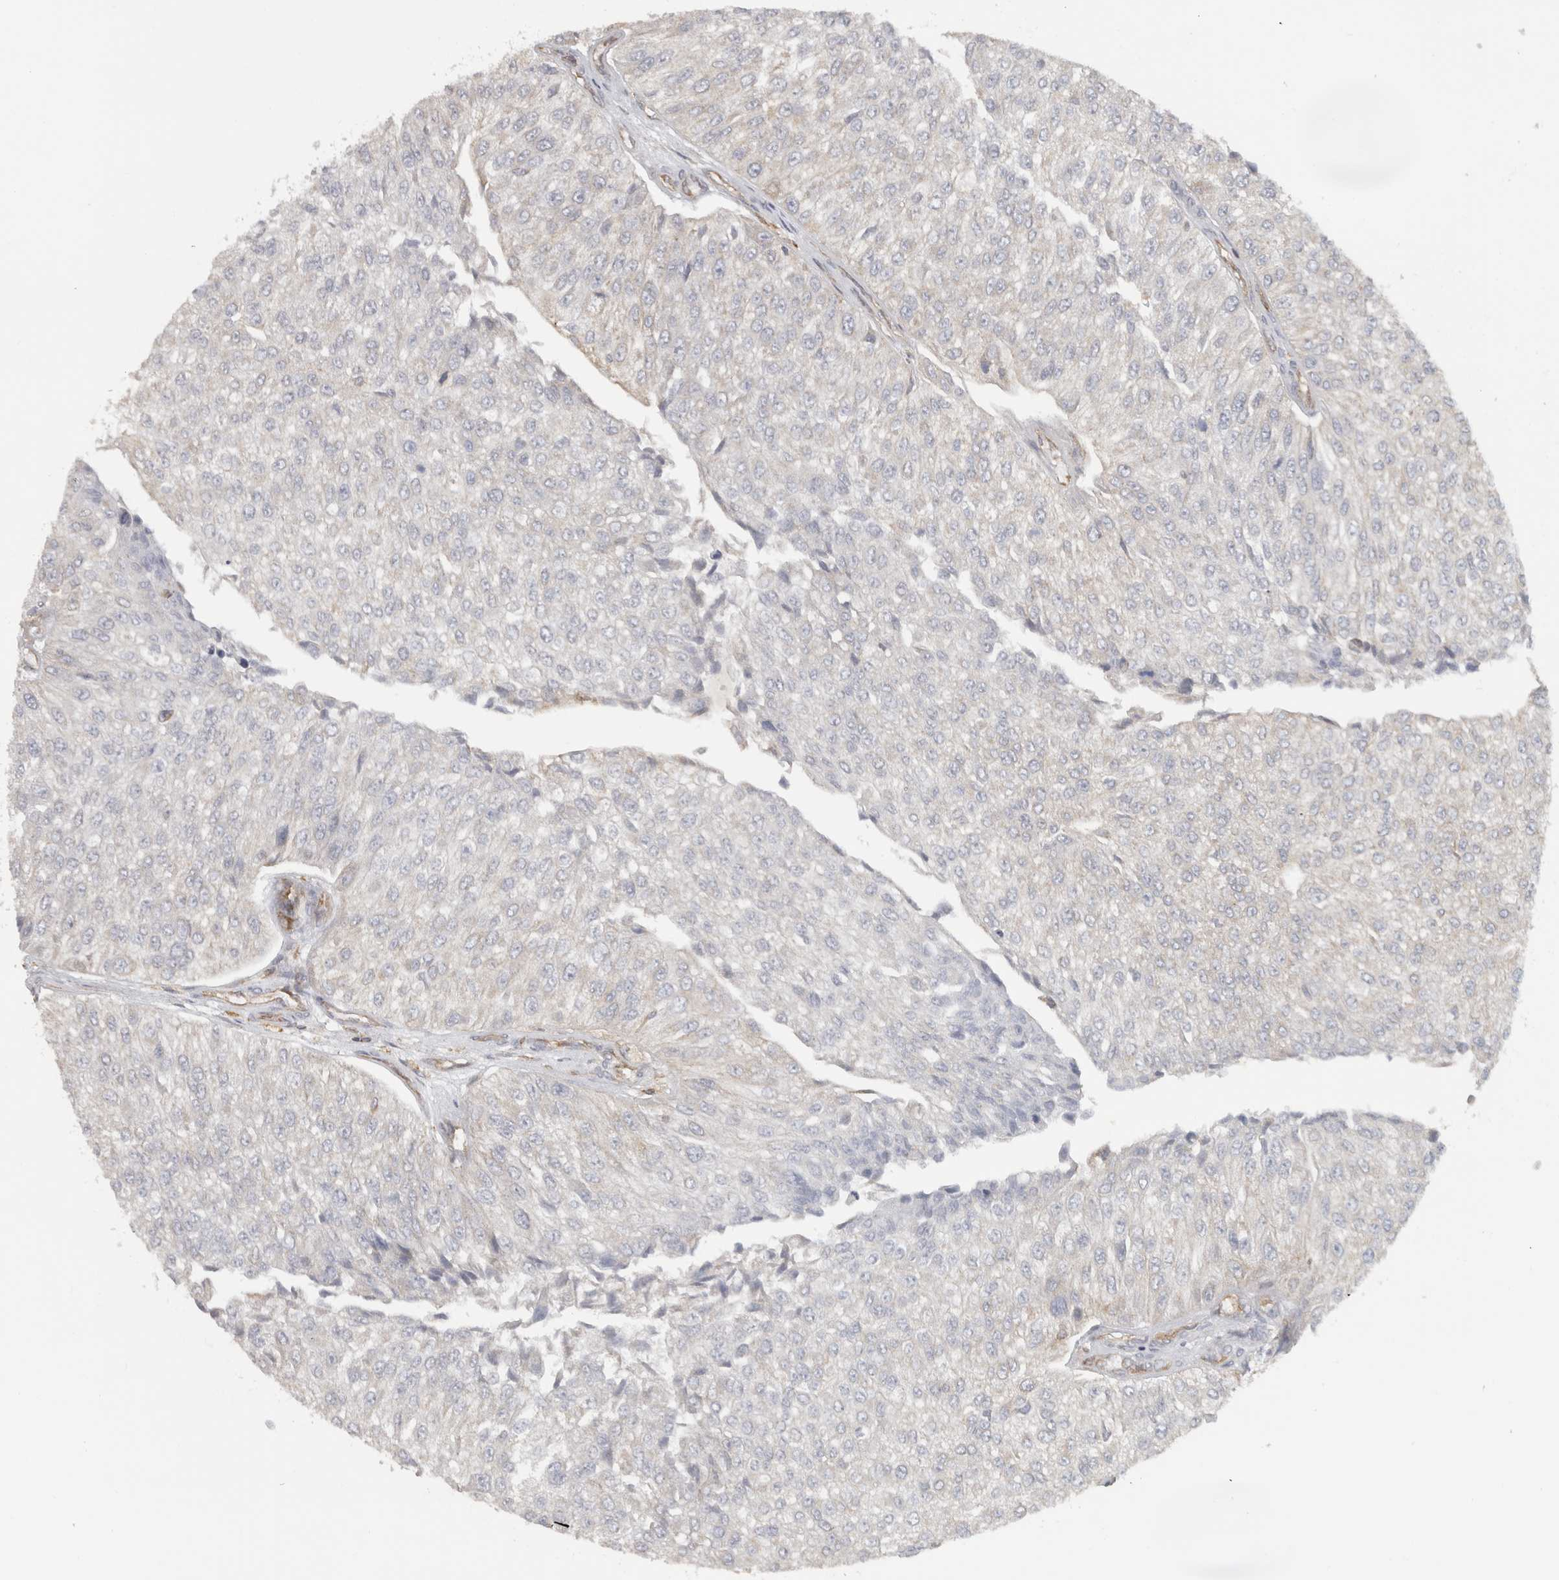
{"staining": {"intensity": "negative", "quantity": "none", "location": "none"}, "tissue": "urothelial cancer", "cell_type": "Tumor cells", "image_type": "cancer", "snomed": [{"axis": "morphology", "description": "Urothelial carcinoma, High grade"}, {"axis": "topography", "description": "Kidney"}, {"axis": "topography", "description": "Urinary bladder"}], "caption": "Micrograph shows no protein positivity in tumor cells of high-grade urothelial carcinoma tissue.", "gene": "HLA-E", "patient": {"sex": "male", "age": 77}}